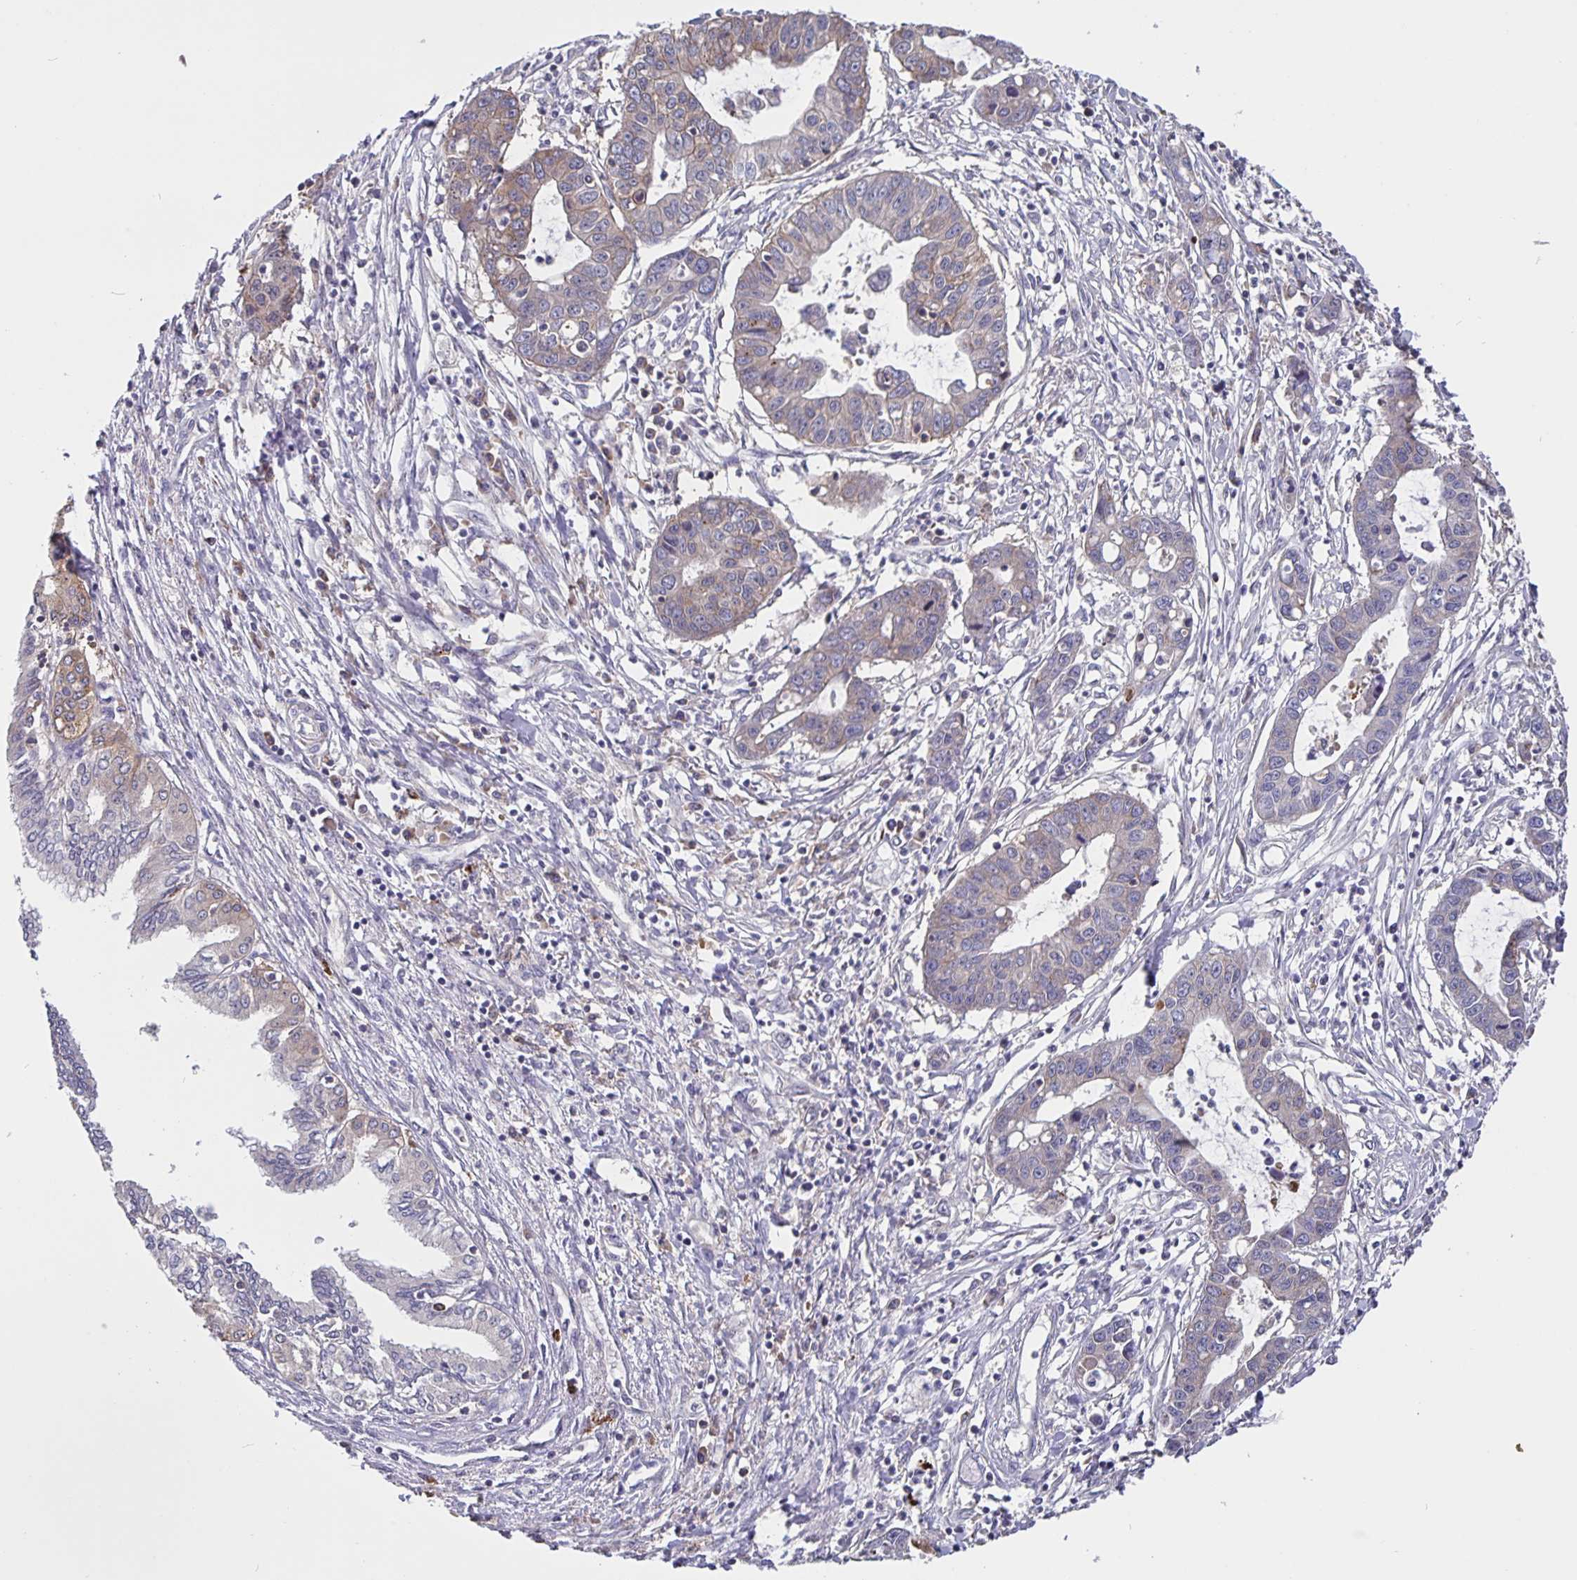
{"staining": {"intensity": "weak", "quantity": "<25%", "location": "cytoplasmic/membranous"}, "tissue": "liver cancer", "cell_type": "Tumor cells", "image_type": "cancer", "snomed": [{"axis": "morphology", "description": "Cholangiocarcinoma"}, {"axis": "topography", "description": "Liver"}], "caption": "A micrograph of liver cancer (cholangiocarcinoma) stained for a protein demonstrates no brown staining in tumor cells.", "gene": "FEM1C", "patient": {"sex": "male", "age": 58}}